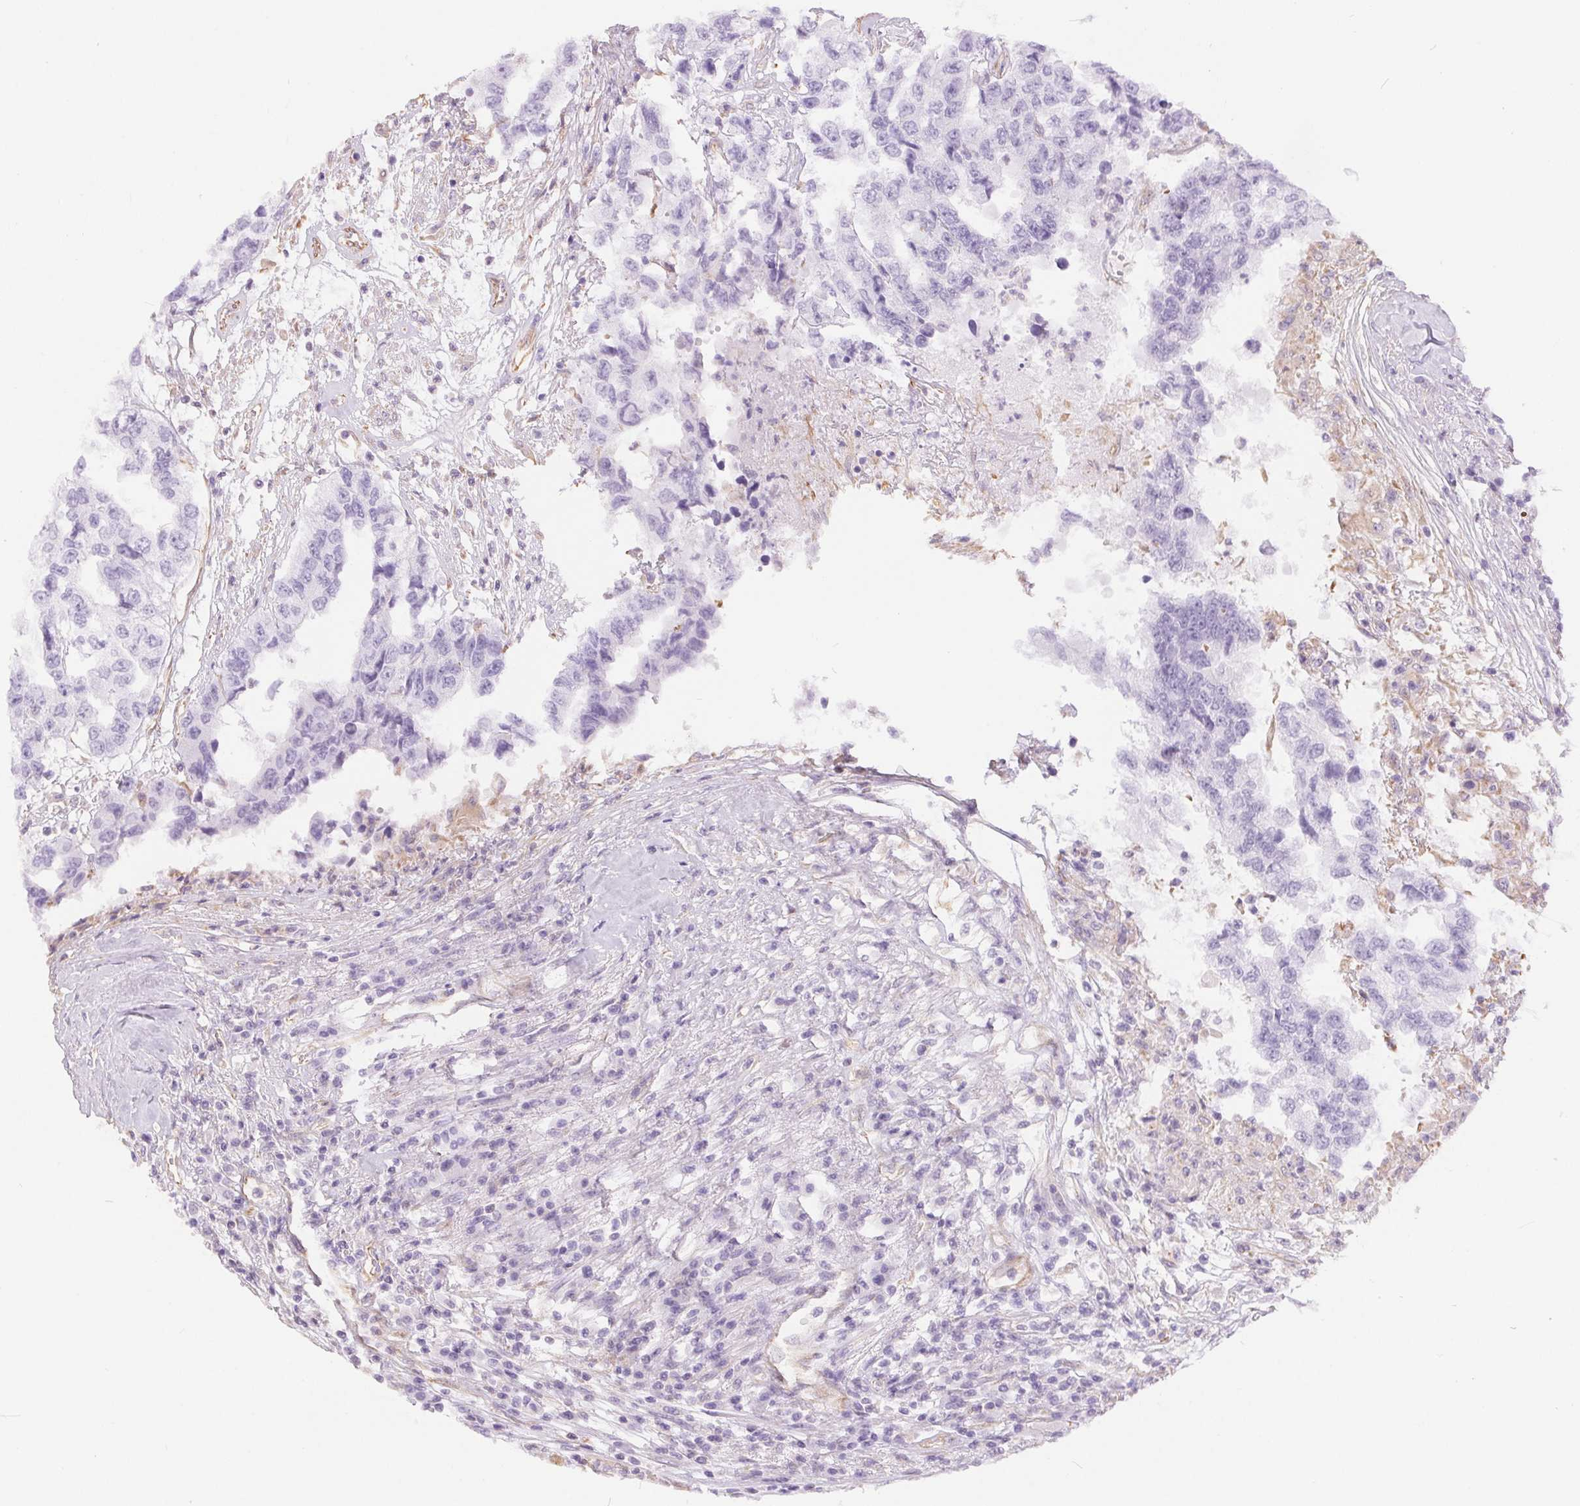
{"staining": {"intensity": "negative", "quantity": "none", "location": "none"}, "tissue": "testis cancer", "cell_type": "Tumor cells", "image_type": "cancer", "snomed": [{"axis": "morphology", "description": "Carcinoma, Embryonal, NOS"}, {"axis": "topography", "description": "Testis"}], "caption": "DAB (3,3'-diaminobenzidine) immunohistochemical staining of embryonal carcinoma (testis) shows no significant positivity in tumor cells.", "gene": "GFAP", "patient": {"sex": "male", "age": 83}}